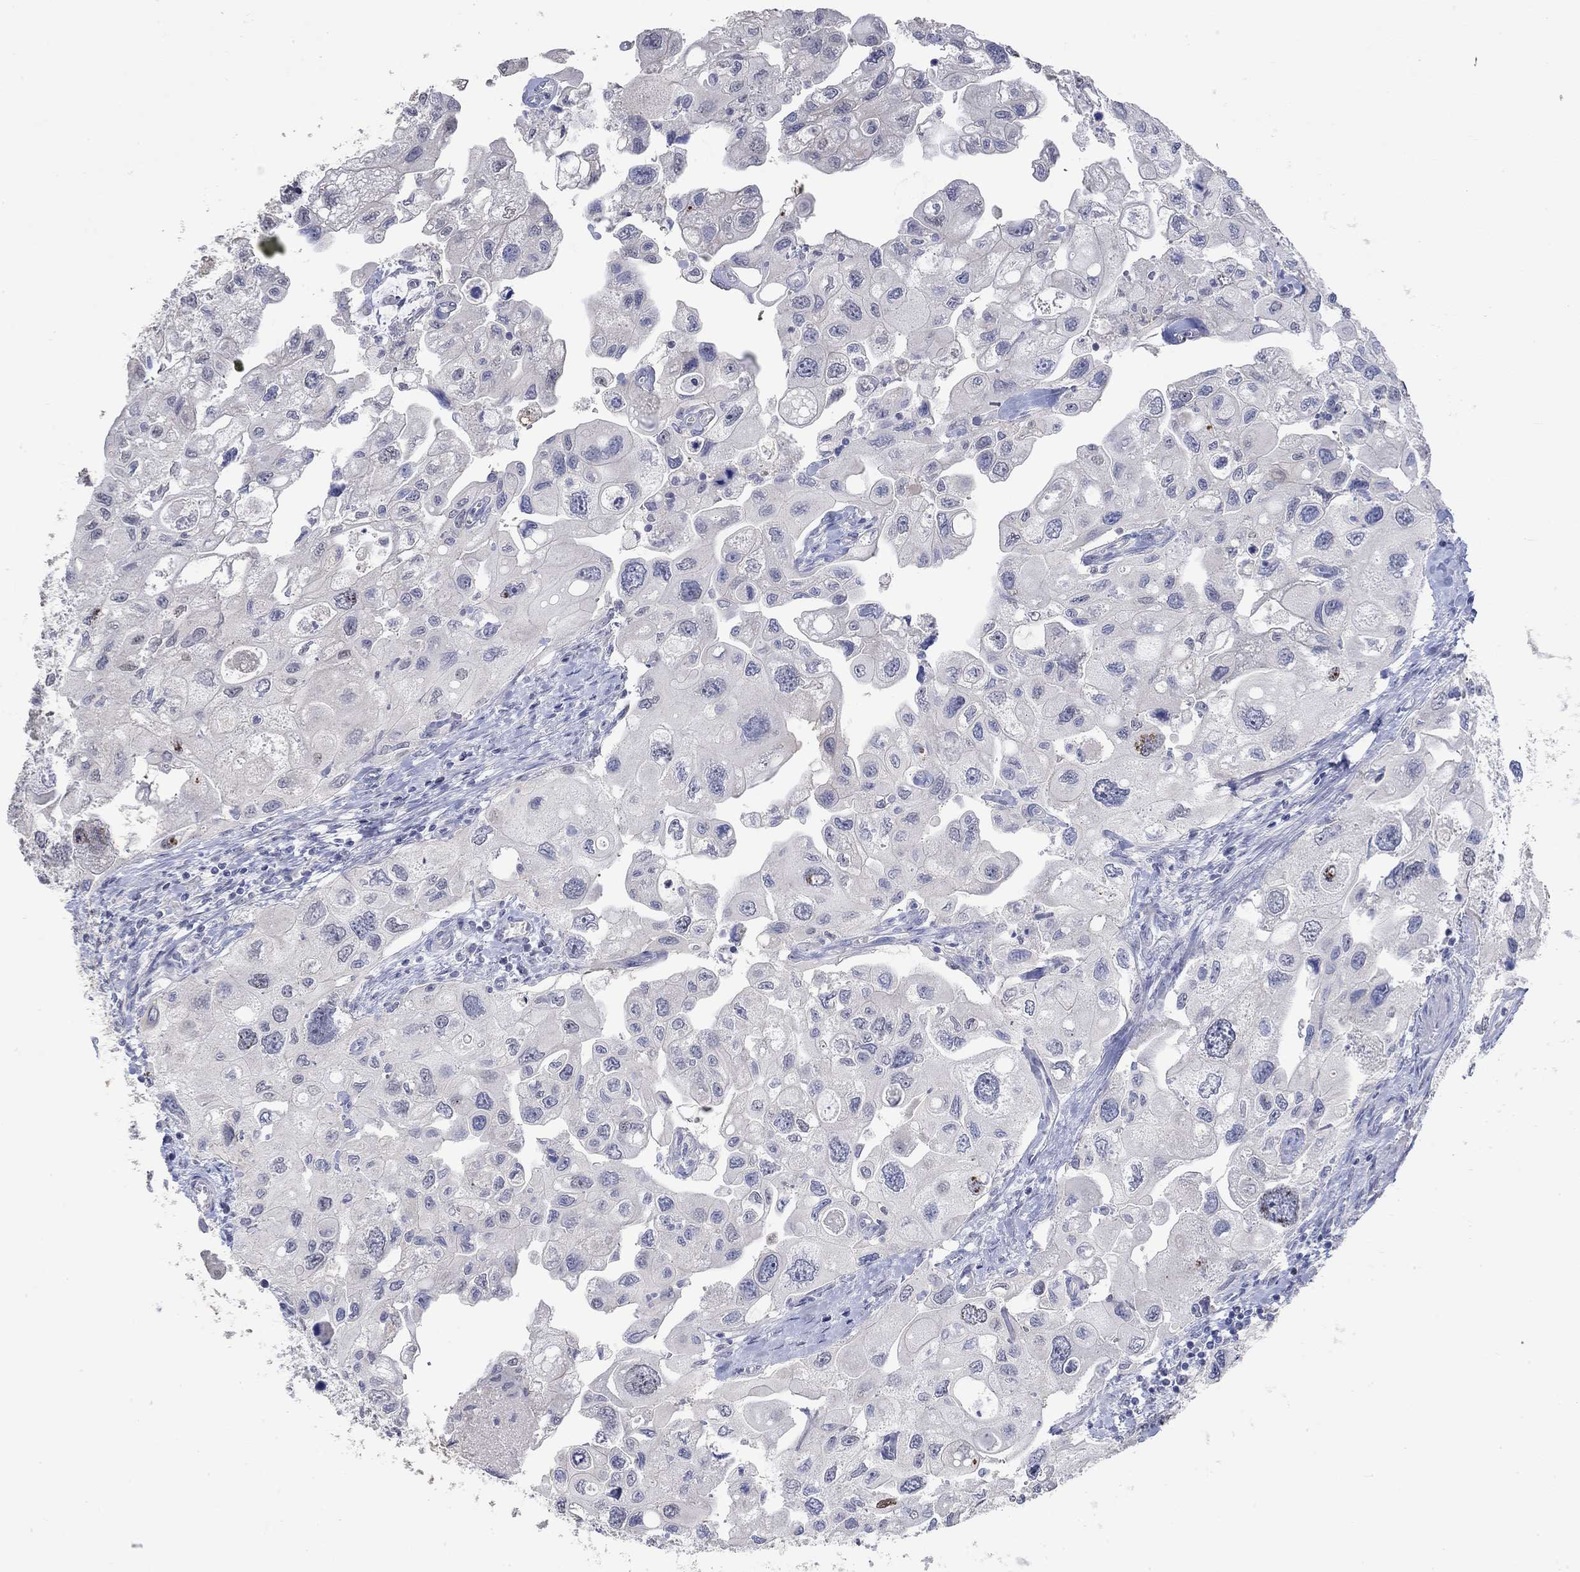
{"staining": {"intensity": "negative", "quantity": "none", "location": "none"}, "tissue": "urothelial cancer", "cell_type": "Tumor cells", "image_type": "cancer", "snomed": [{"axis": "morphology", "description": "Urothelial carcinoma, High grade"}, {"axis": "topography", "description": "Urinary bladder"}], "caption": "Tumor cells are negative for protein expression in human high-grade urothelial carcinoma.", "gene": "PNMA5", "patient": {"sex": "male", "age": 59}}